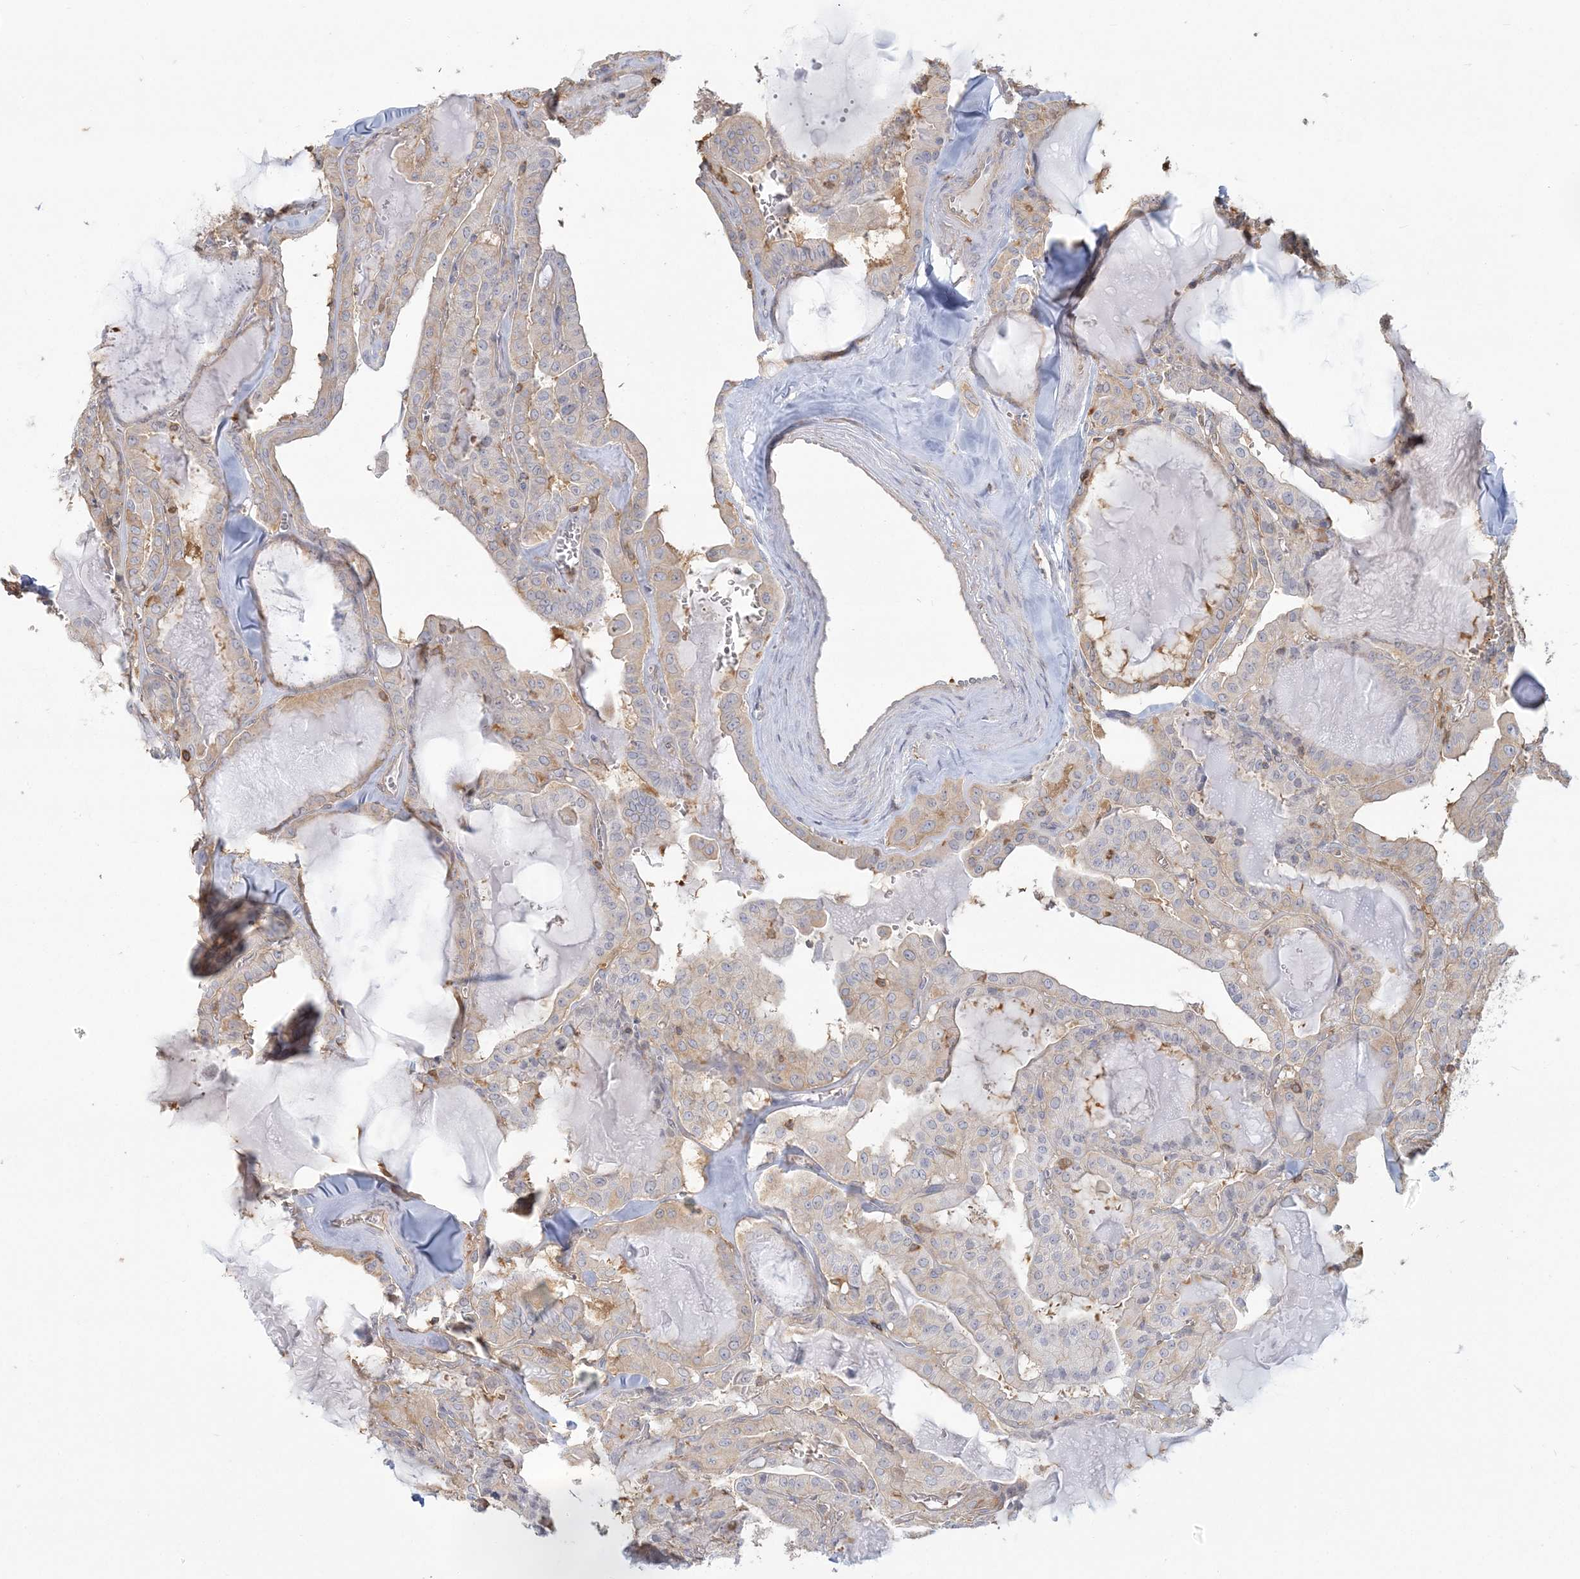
{"staining": {"intensity": "negative", "quantity": "none", "location": "none"}, "tissue": "thyroid cancer", "cell_type": "Tumor cells", "image_type": "cancer", "snomed": [{"axis": "morphology", "description": "Papillary adenocarcinoma, NOS"}, {"axis": "topography", "description": "Thyroid gland"}], "caption": "Immunohistochemistry image of neoplastic tissue: papillary adenocarcinoma (thyroid) stained with DAB displays no significant protein expression in tumor cells. (DAB (3,3'-diaminobenzidine) IHC visualized using brightfield microscopy, high magnification).", "gene": "ANKS1A", "patient": {"sex": "male", "age": 52}}